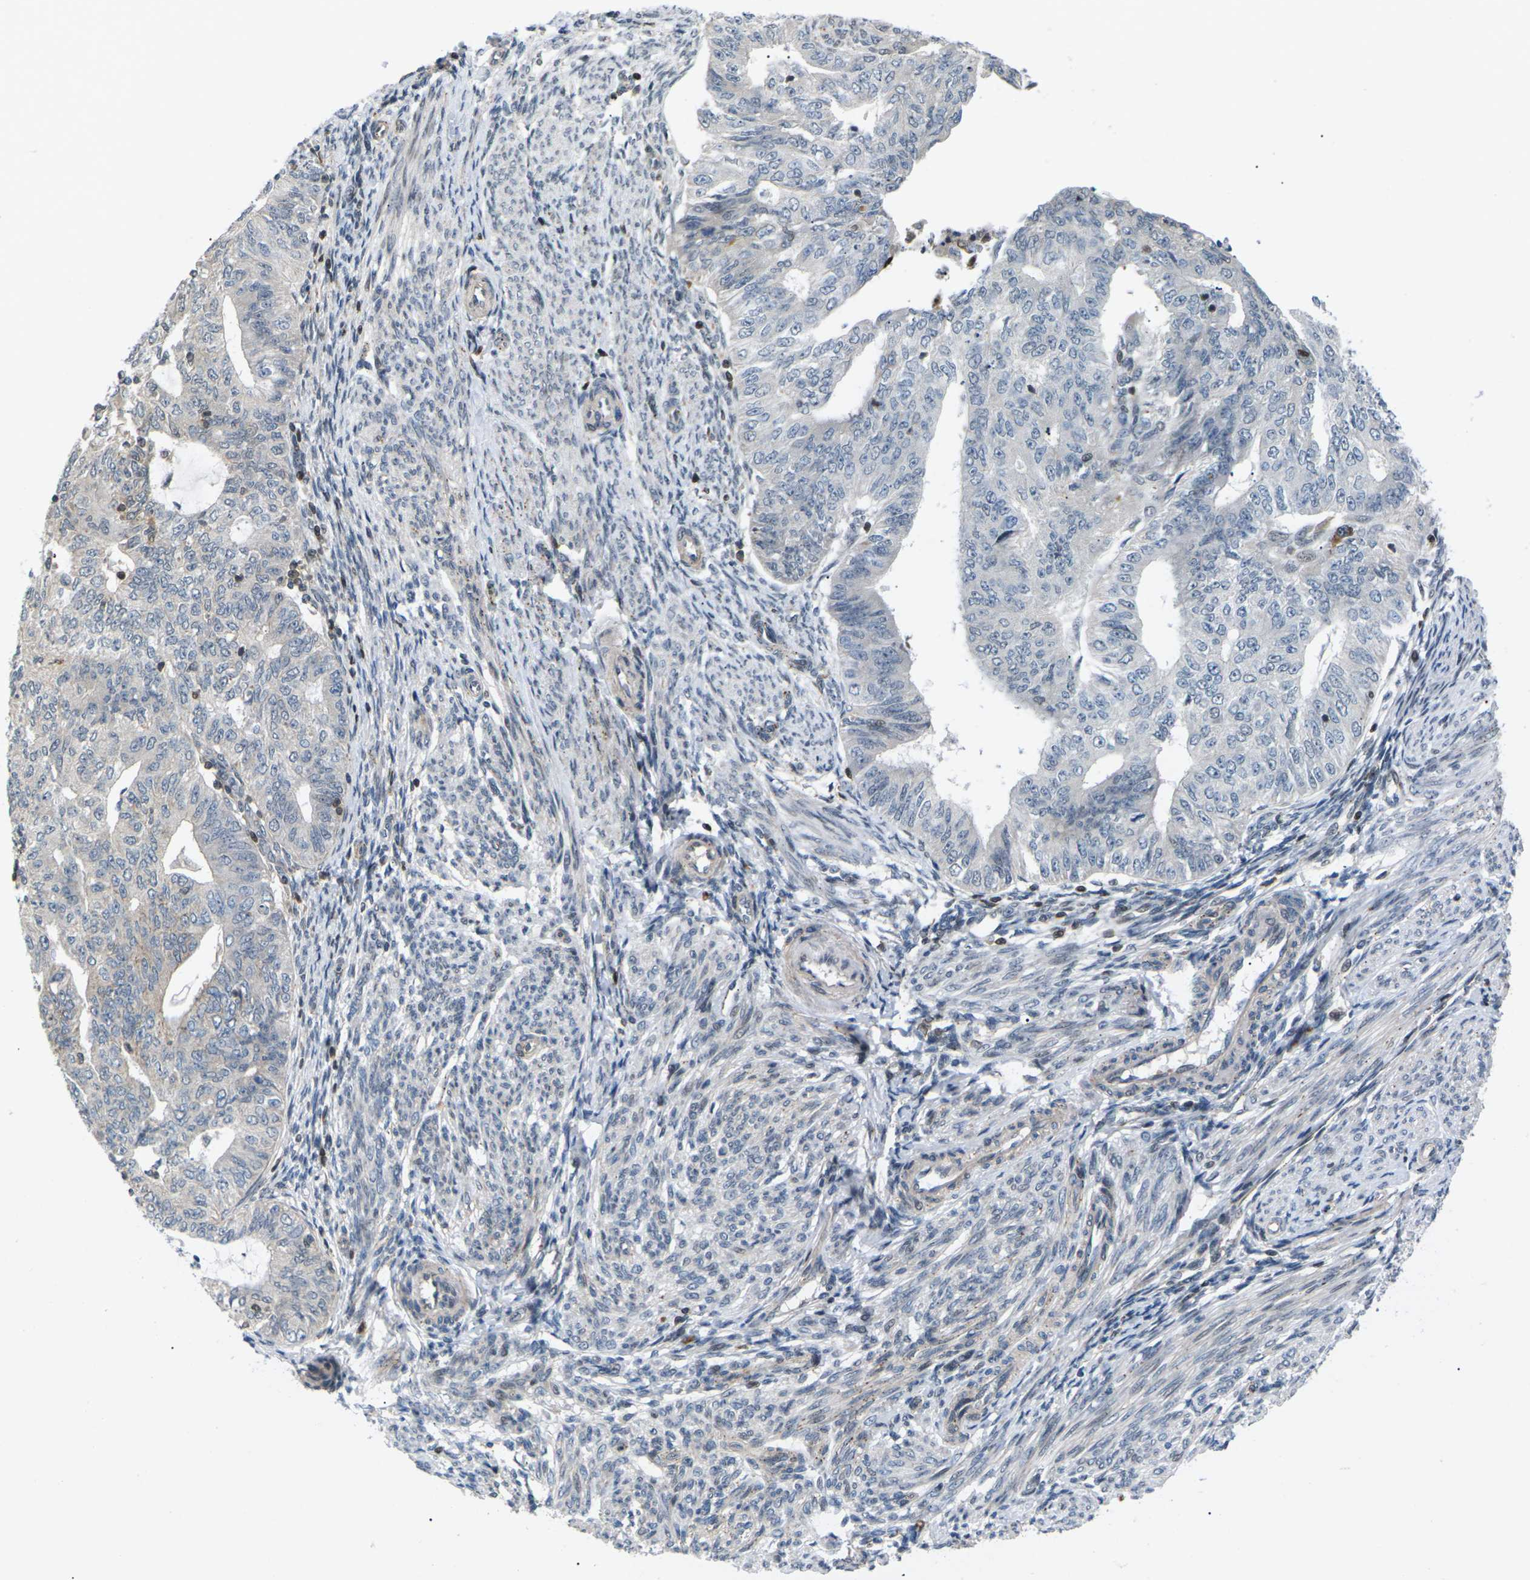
{"staining": {"intensity": "negative", "quantity": "none", "location": "none"}, "tissue": "endometrial cancer", "cell_type": "Tumor cells", "image_type": "cancer", "snomed": [{"axis": "morphology", "description": "Adenocarcinoma, NOS"}, {"axis": "topography", "description": "Endometrium"}], "caption": "IHC of human endometrial cancer (adenocarcinoma) exhibits no positivity in tumor cells.", "gene": "RPS6KA3", "patient": {"sex": "female", "age": 32}}